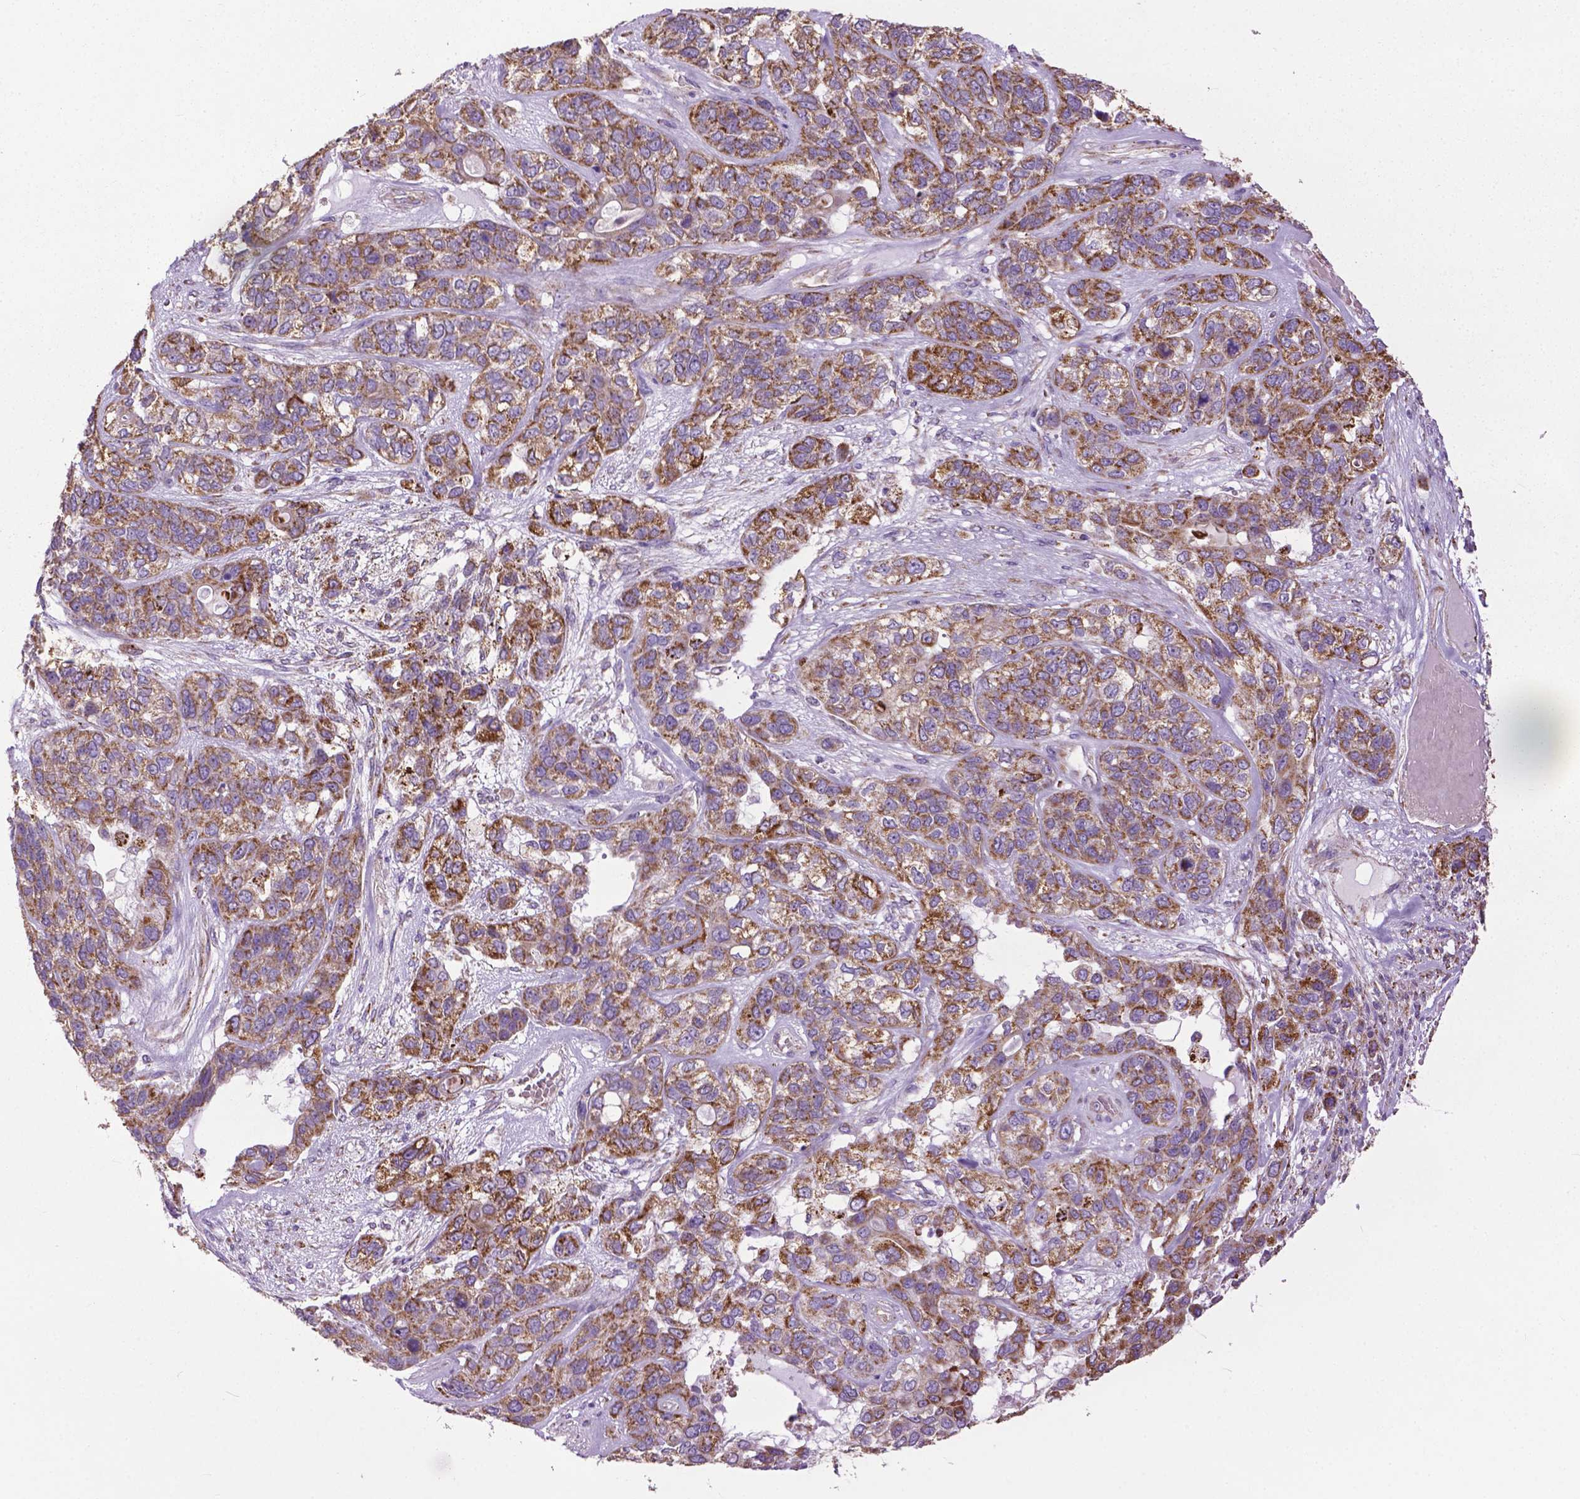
{"staining": {"intensity": "moderate", "quantity": ">75%", "location": "cytoplasmic/membranous"}, "tissue": "lung cancer", "cell_type": "Tumor cells", "image_type": "cancer", "snomed": [{"axis": "morphology", "description": "Squamous cell carcinoma, NOS"}, {"axis": "topography", "description": "Lung"}], "caption": "Immunohistochemistry (IHC) of human lung cancer displays medium levels of moderate cytoplasmic/membranous expression in about >75% of tumor cells.", "gene": "VDAC1", "patient": {"sex": "female", "age": 70}}